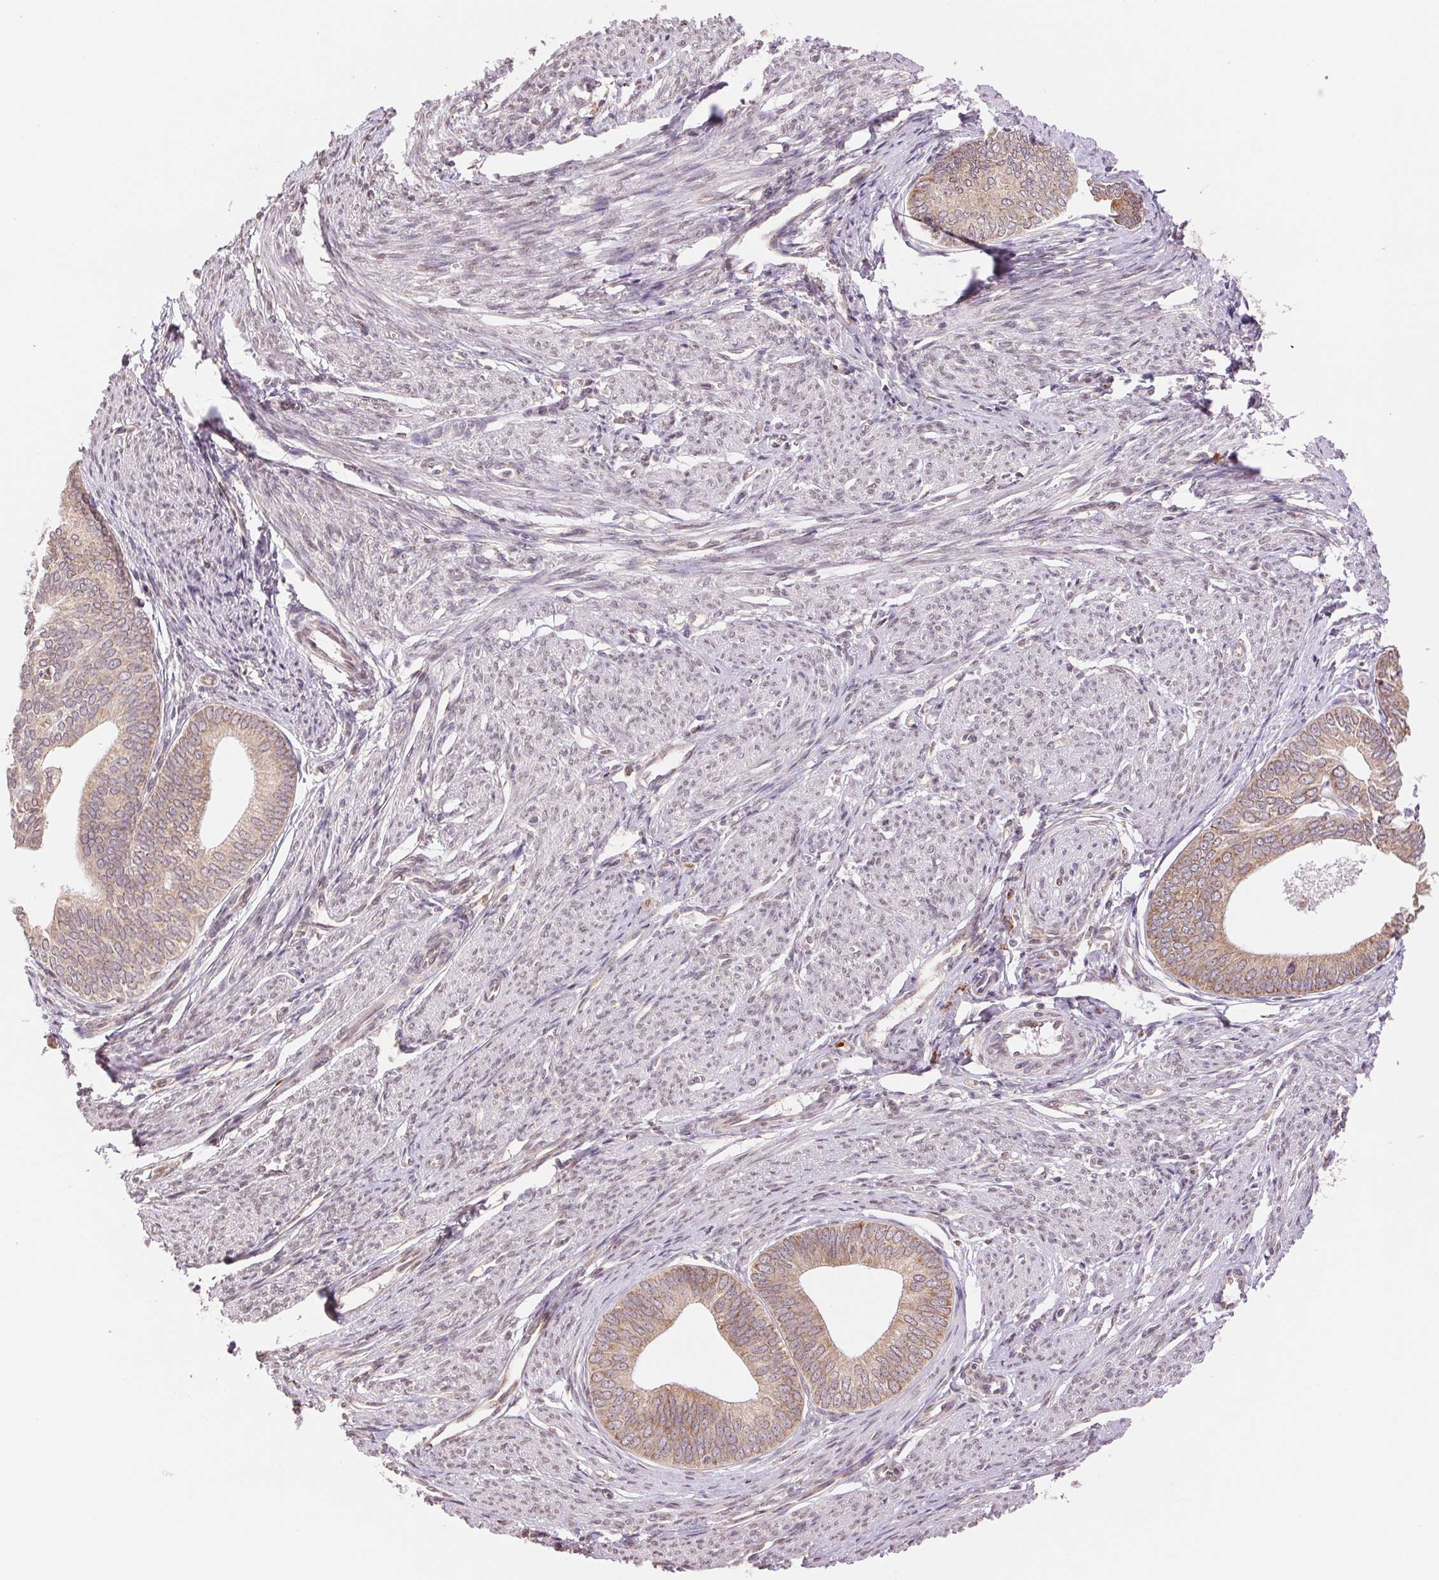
{"staining": {"intensity": "moderate", "quantity": "25%-75%", "location": "cytoplasmic/membranous"}, "tissue": "endometrial cancer", "cell_type": "Tumor cells", "image_type": "cancer", "snomed": [{"axis": "morphology", "description": "Adenocarcinoma, NOS"}, {"axis": "topography", "description": "Endometrium"}], "caption": "A brown stain shows moderate cytoplasmic/membranous expression of a protein in endometrial cancer tumor cells.", "gene": "RPN1", "patient": {"sex": "female", "age": 75}}